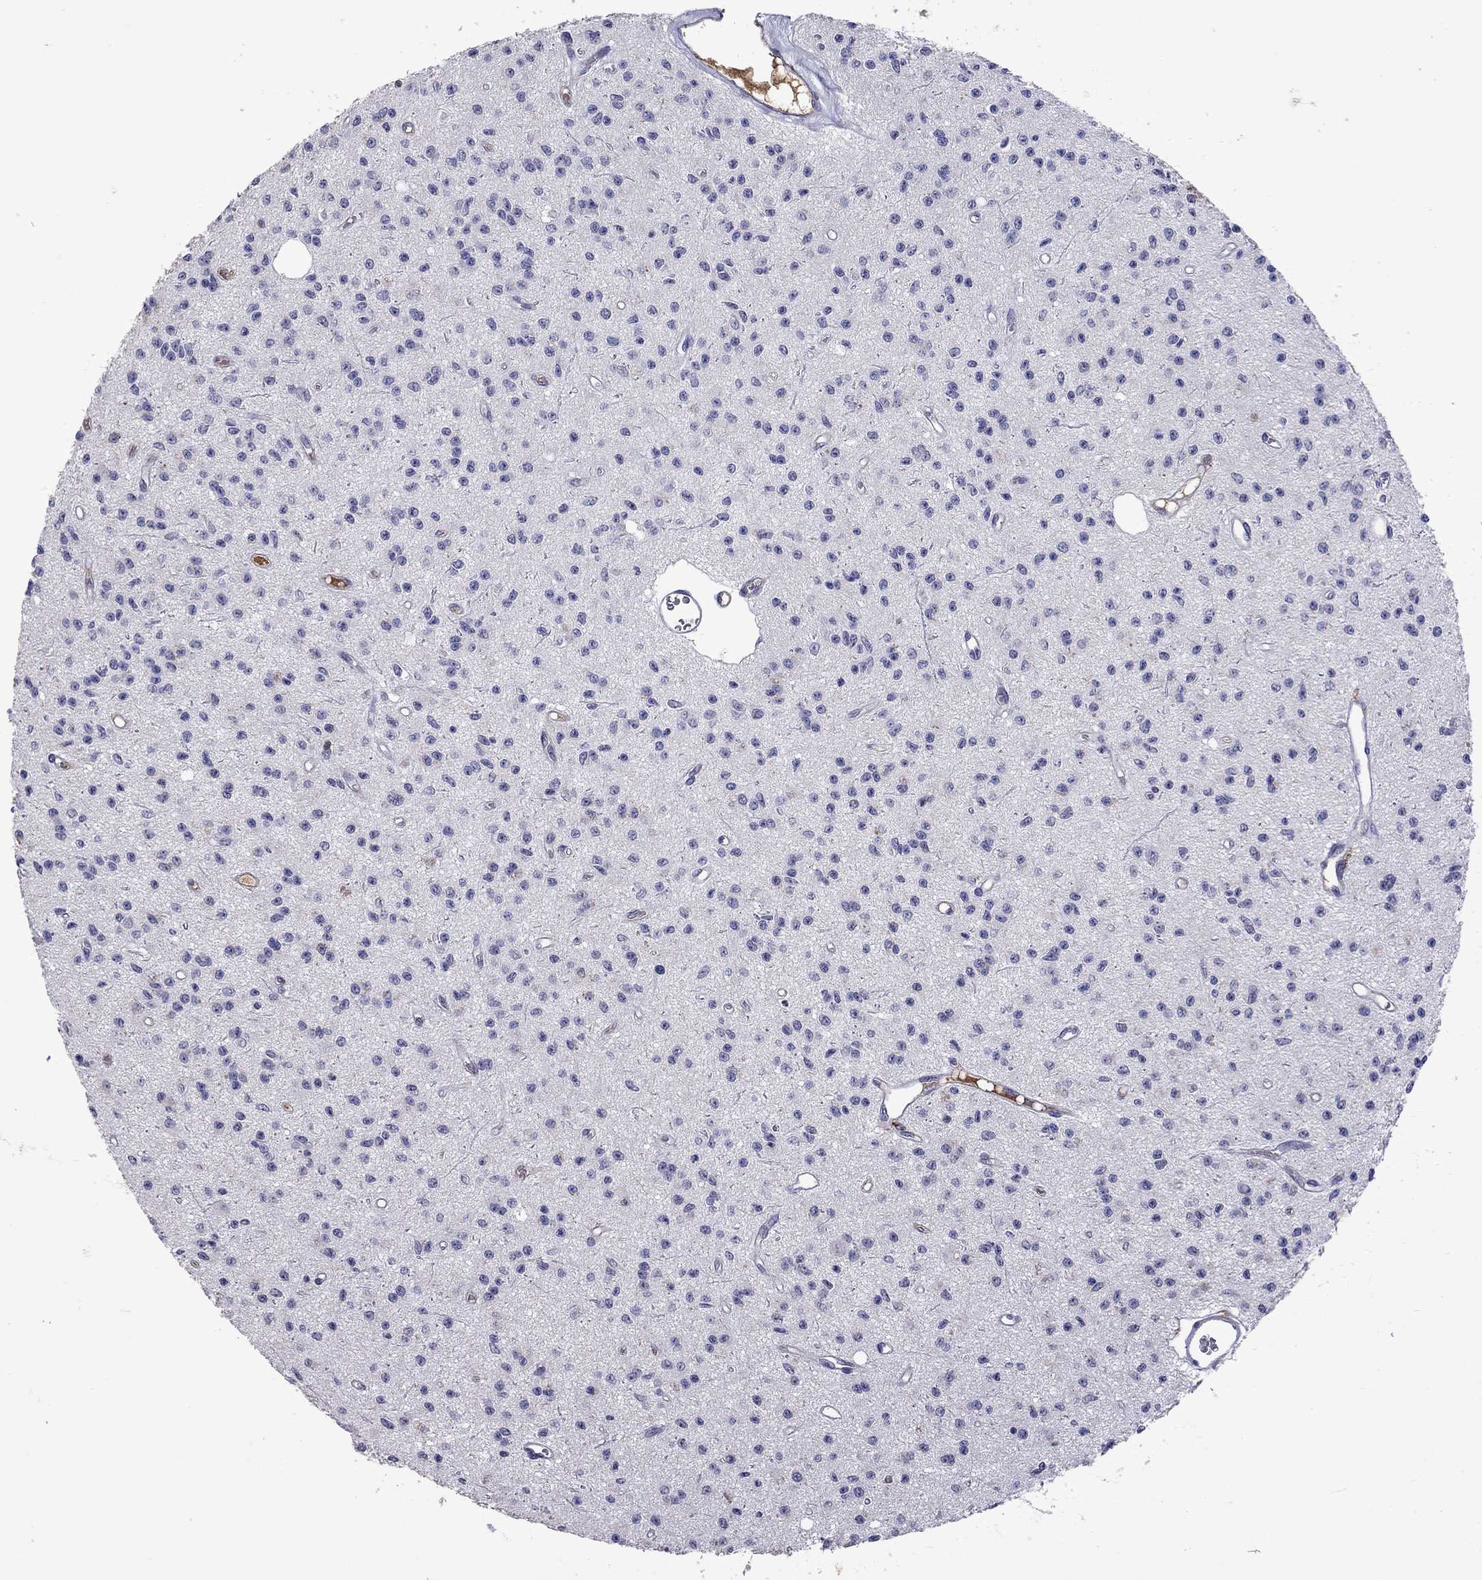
{"staining": {"intensity": "negative", "quantity": "none", "location": "none"}, "tissue": "glioma", "cell_type": "Tumor cells", "image_type": "cancer", "snomed": [{"axis": "morphology", "description": "Glioma, malignant, Low grade"}, {"axis": "topography", "description": "Brain"}], "caption": "This micrograph is of malignant low-grade glioma stained with immunohistochemistry to label a protein in brown with the nuclei are counter-stained blue. There is no staining in tumor cells.", "gene": "SERPINA3", "patient": {"sex": "female", "age": 45}}